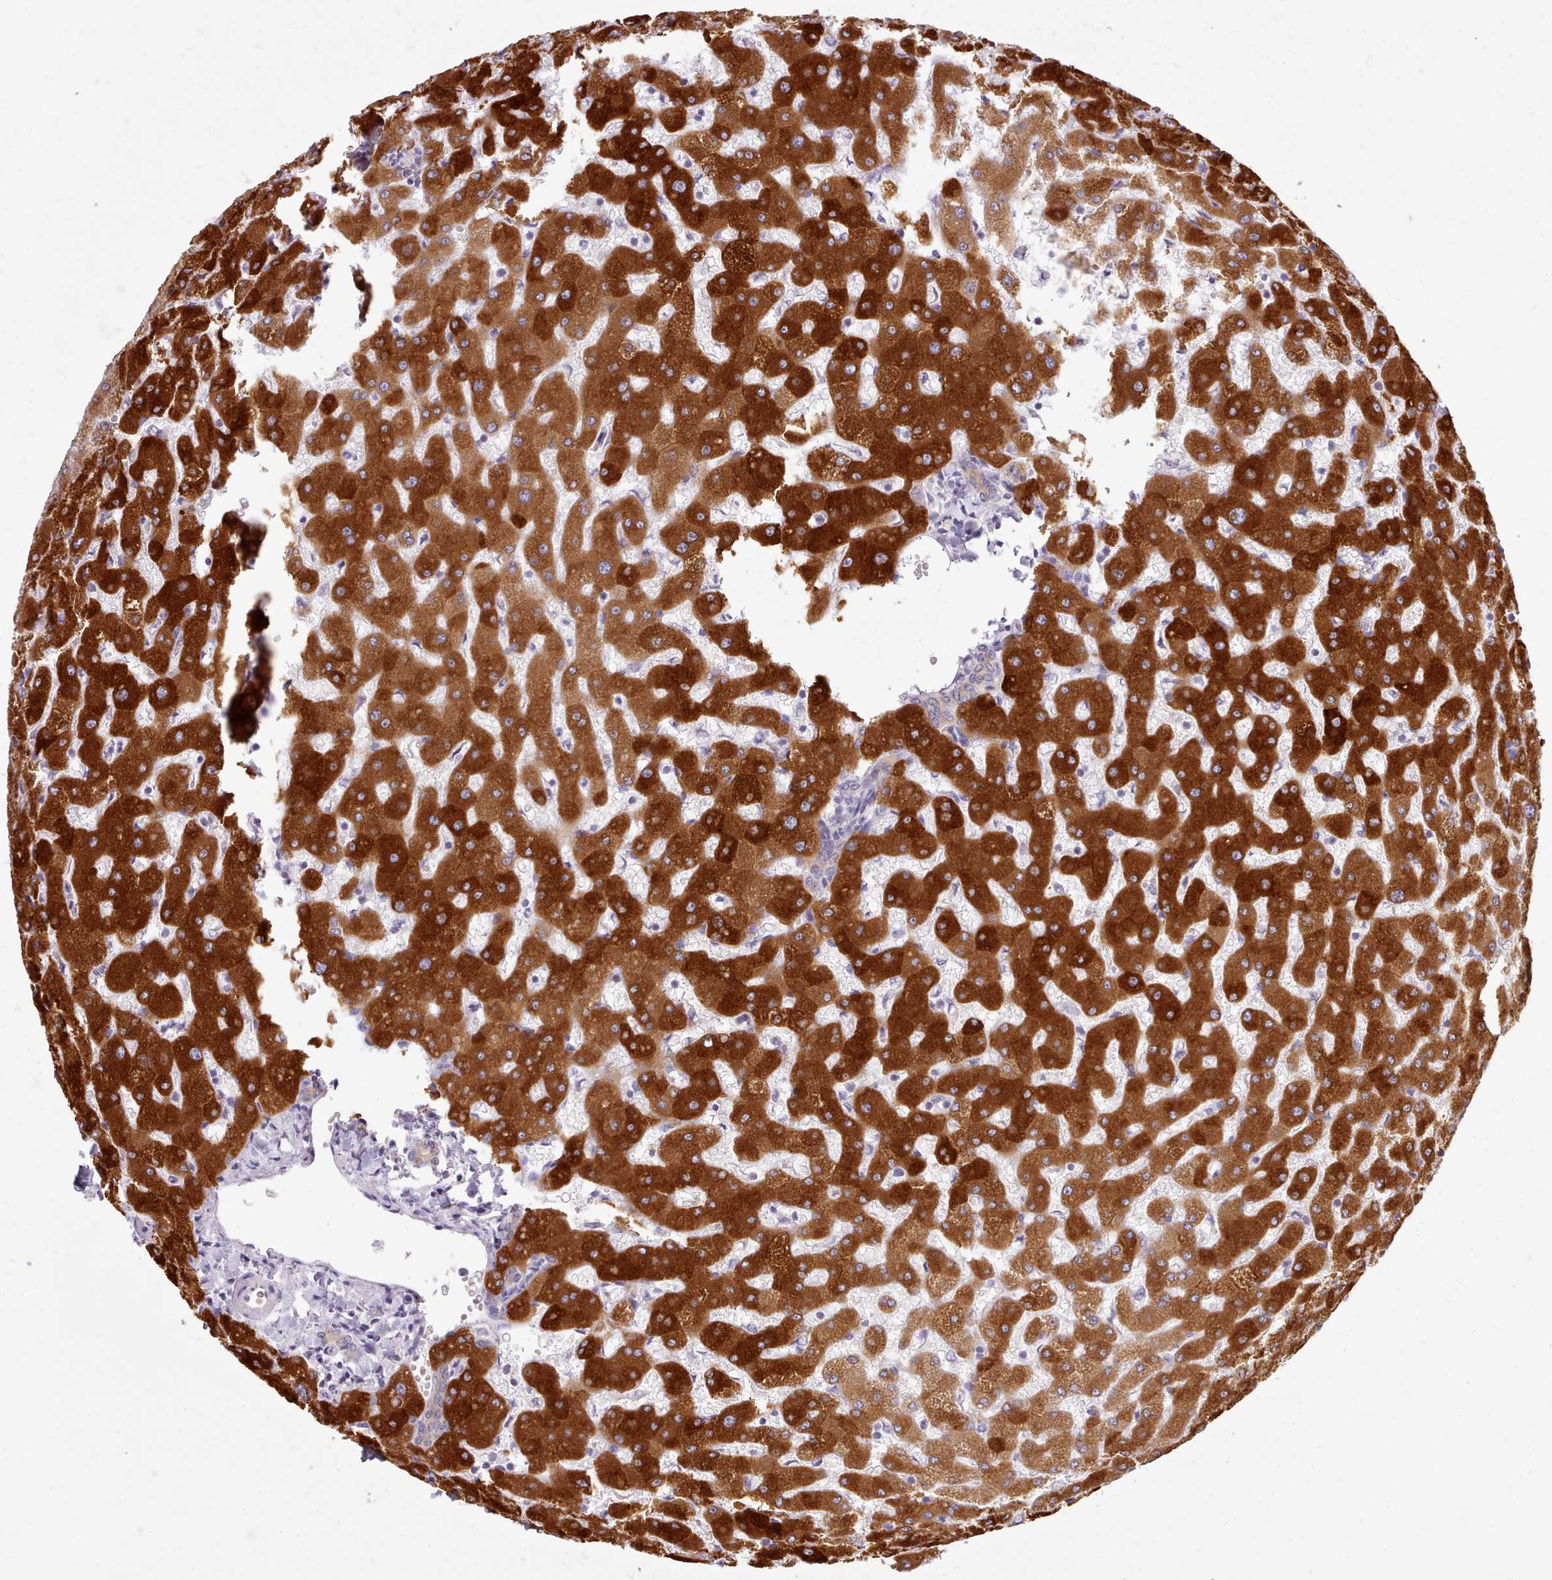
{"staining": {"intensity": "negative", "quantity": "none", "location": "none"}, "tissue": "liver", "cell_type": "Cholangiocytes", "image_type": "normal", "snomed": [{"axis": "morphology", "description": "Normal tissue, NOS"}, {"axis": "topography", "description": "Liver"}], "caption": "A high-resolution histopathology image shows immunohistochemistry staining of normal liver, which shows no significant staining in cholangiocytes. Nuclei are stained in blue.", "gene": "CYP2A13", "patient": {"sex": "female", "age": 63}}